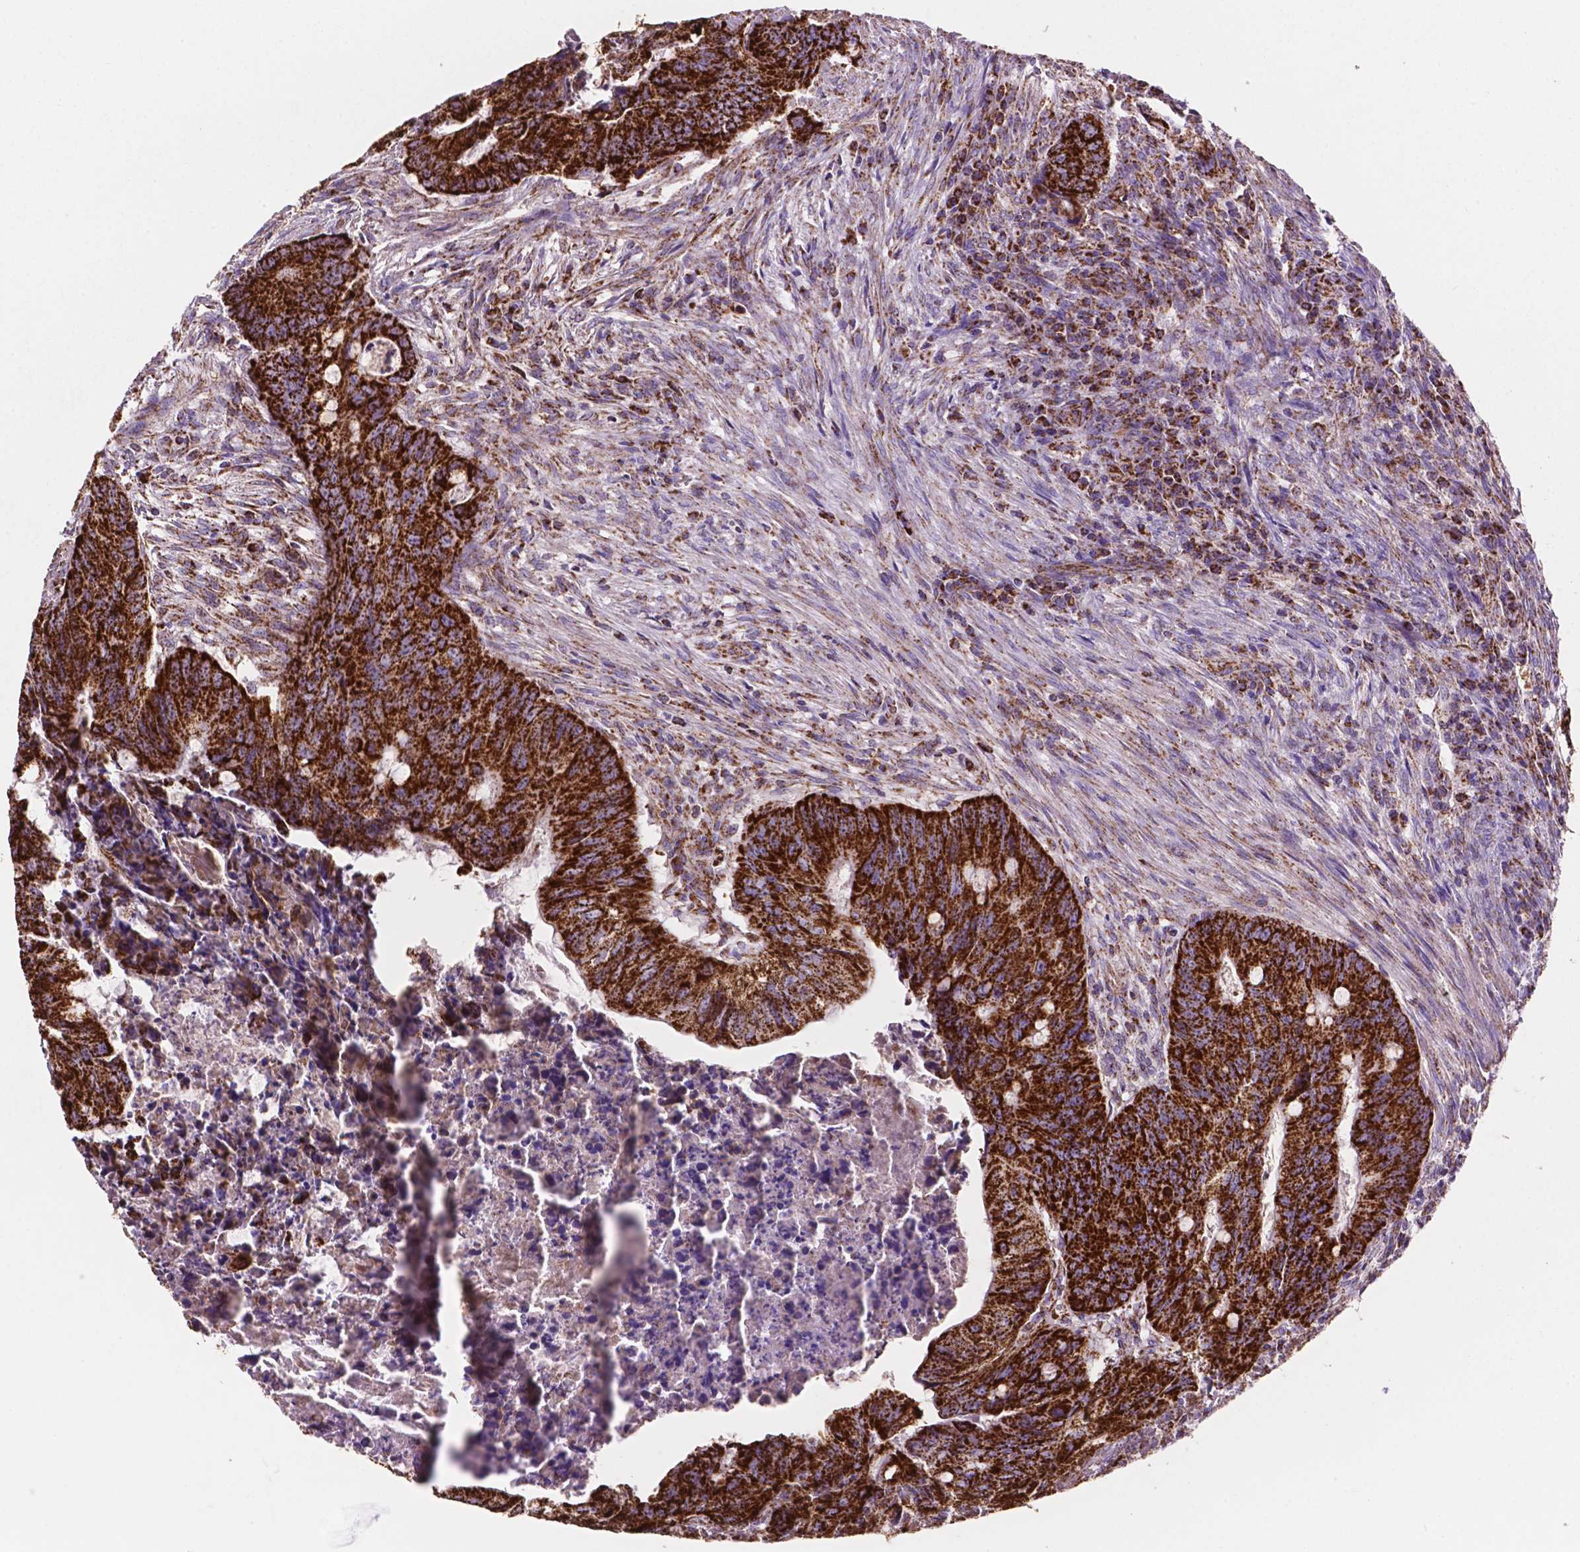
{"staining": {"intensity": "strong", "quantity": ">75%", "location": "cytoplasmic/membranous"}, "tissue": "colorectal cancer", "cell_type": "Tumor cells", "image_type": "cancer", "snomed": [{"axis": "morphology", "description": "Adenocarcinoma, NOS"}, {"axis": "topography", "description": "Colon"}], "caption": "A histopathology image showing strong cytoplasmic/membranous expression in approximately >75% of tumor cells in colorectal adenocarcinoma, as visualized by brown immunohistochemical staining.", "gene": "HSPD1", "patient": {"sex": "female", "age": 74}}